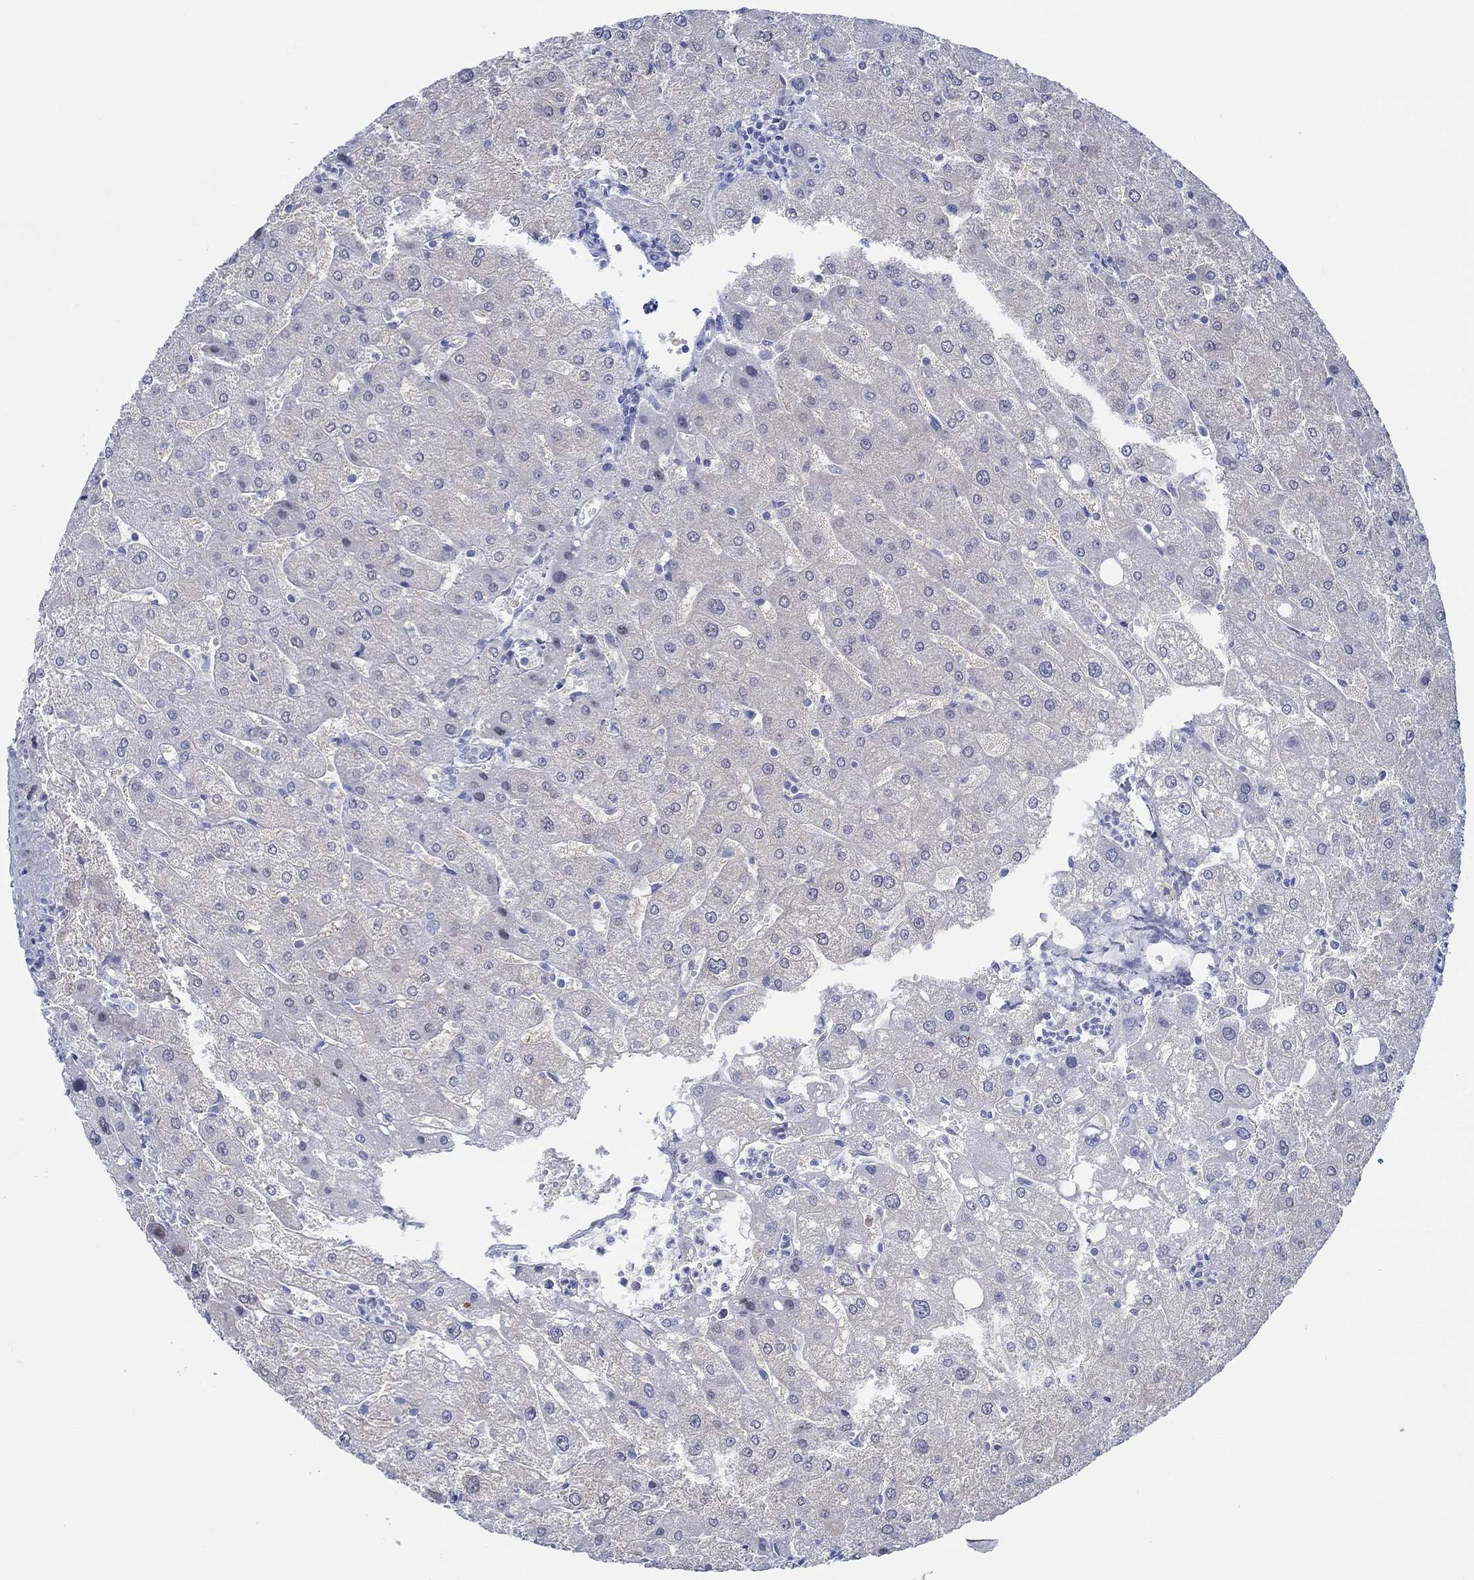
{"staining": {"intensity": "negative", "quantity": "none", "location": "none"}, "tissue": "liver", "cell_type": "Cholangiocytes", "image_type": "normal", "snomed": [{"axis": "morphology", "description": "Normal tissue, NOS"}, {"axis": "topography", "description": "Liver"}], "caption": "Immunohistochemical staining of normal liver reveals no significant positivity in cholangiocytes. (DAB (3,3'-diaminobenzidine) immunohistochemistry (IHC) visualized using brightfield microscopy, high magnification).", "gene": "IGFBP6", "patient": {"sex": "male", "age": 67}}